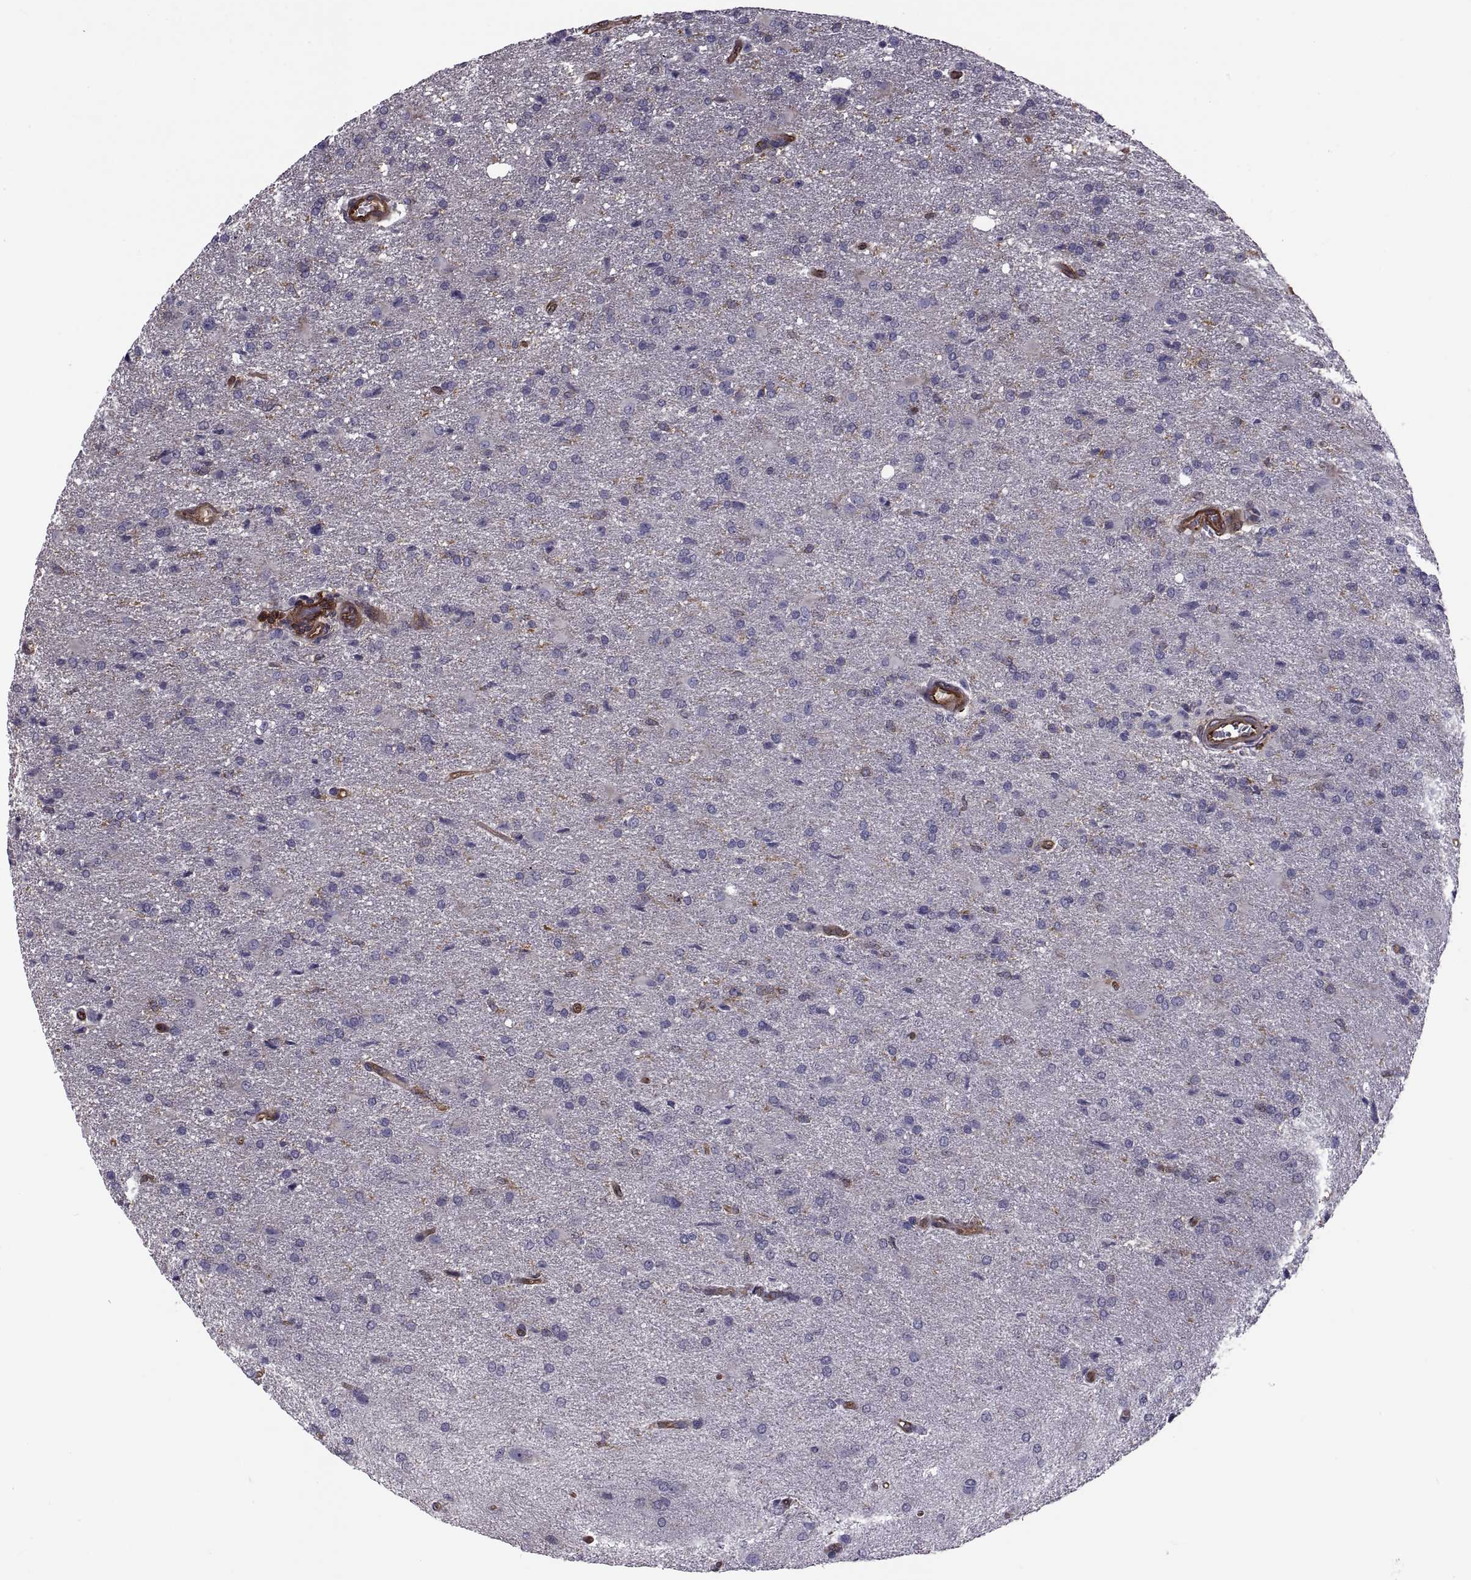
{"staining": {"intensity": "negative", "quantity": "none", "location": "none"}, "tissue": "glioma", "cell_type": "Tumor cells", "image_type": "cancer", "snomed": [{"axis": "morphology", "description": "Glioma, malignant, High grade"}, {"axis": "topography", "description": "Brain"}], "caption": "This is an immunohistochemistry (IHC) photomicrograph of human high-grade glioma (malignant). There is no expression in tumor cells.", "gene": "MYH9", "patient": {"sex": "male", "age": 68}}